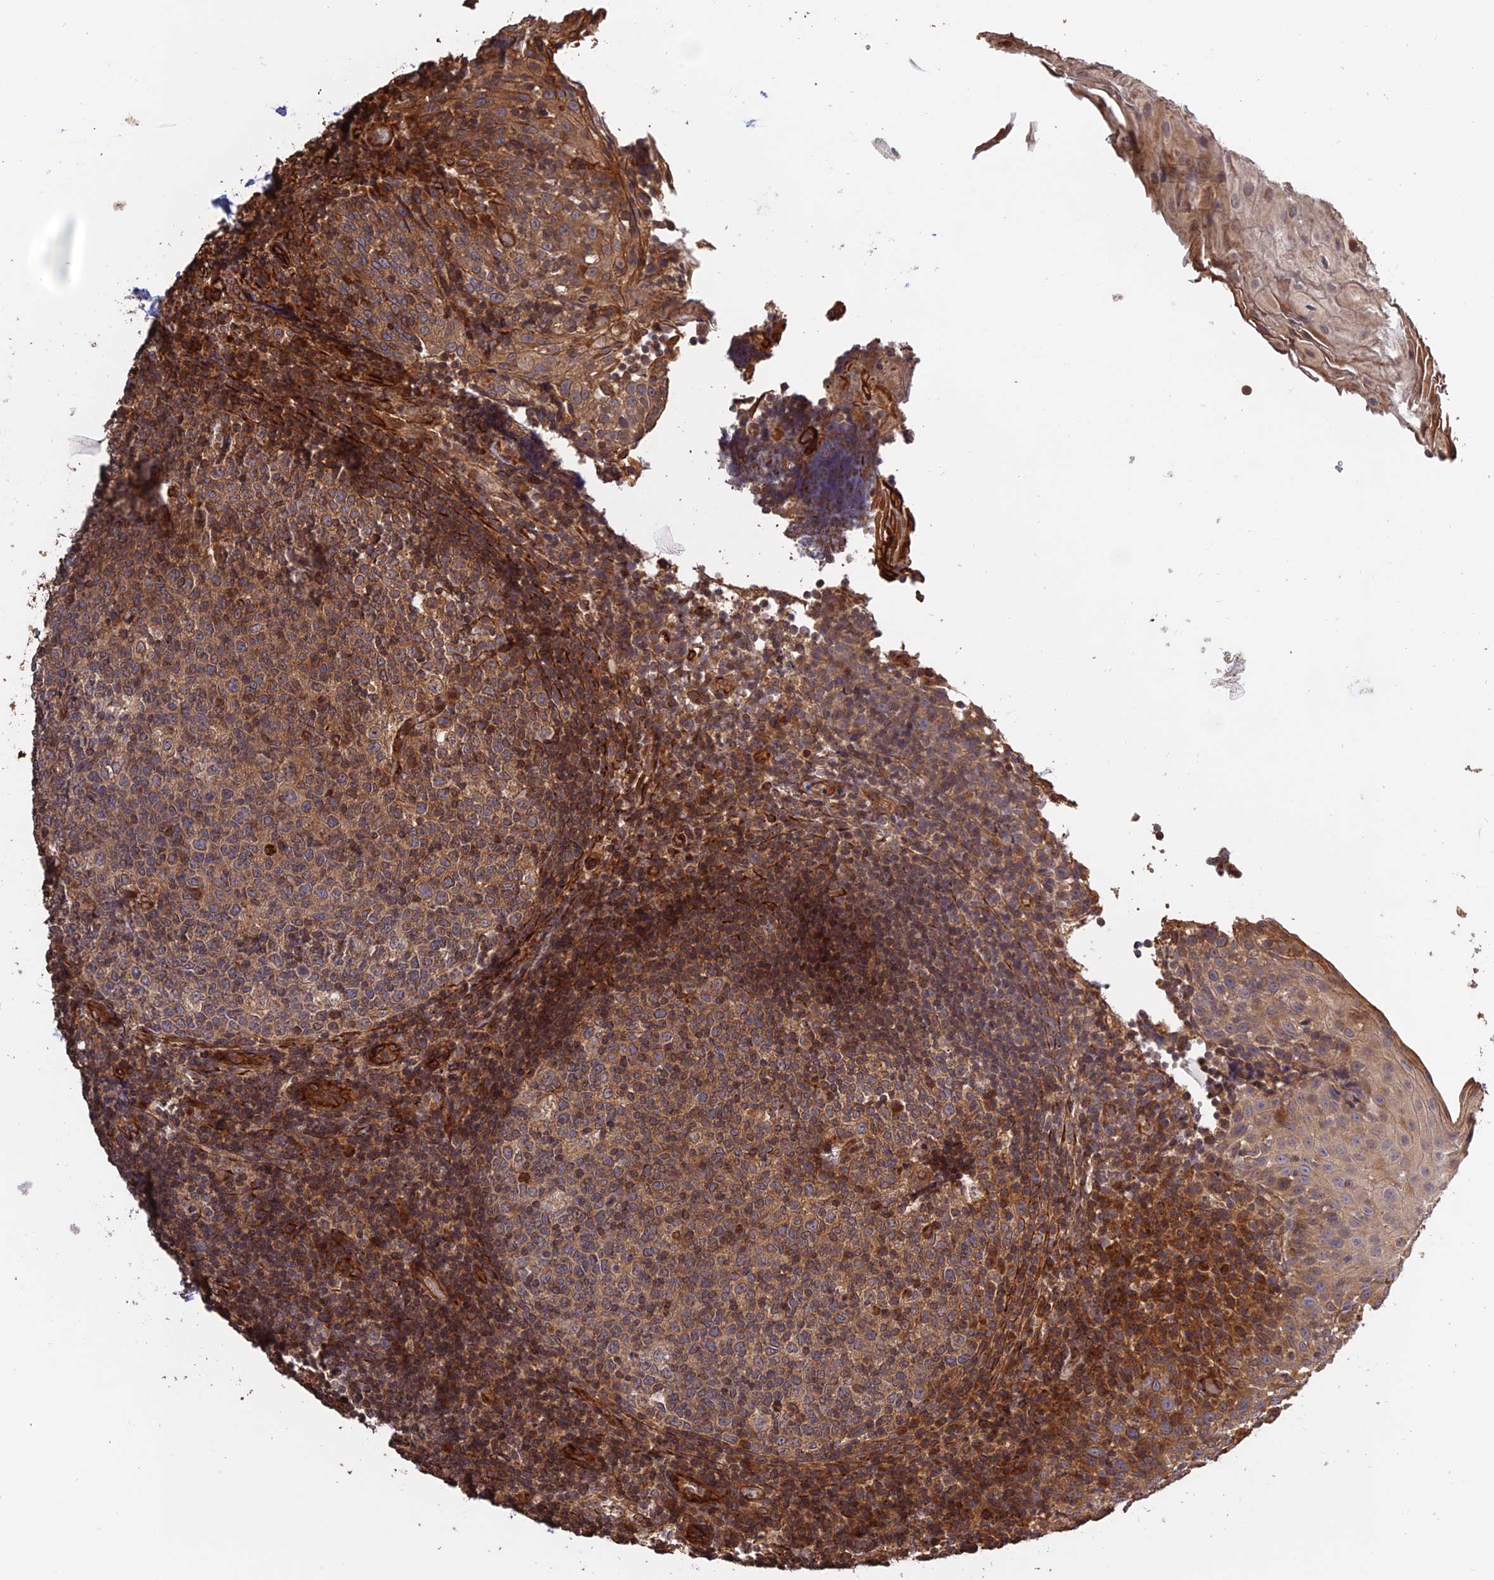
{"staining": {"intensity": "moderate", "quantity": "25%-75%", "location": "cytoplasmic/membranous"}, "tissue": "tonsil", "cell_type": "Germinal center cells", "image_type": "normal", "snomed": [{"axis": "morphology", "description": "Normal tissue, NOS"}, {"axis": "topography", "description": "Tonsil"}], "caption": "Tonsil stained for a protein exhibits moderate cytoplasmic/membranous positivity in germinal center cells. (brown staining indicates protein expression, while blue staining denotes nuclei).", "gene": "CREBL2", "patient": {"sex": "female", "age": 19}}